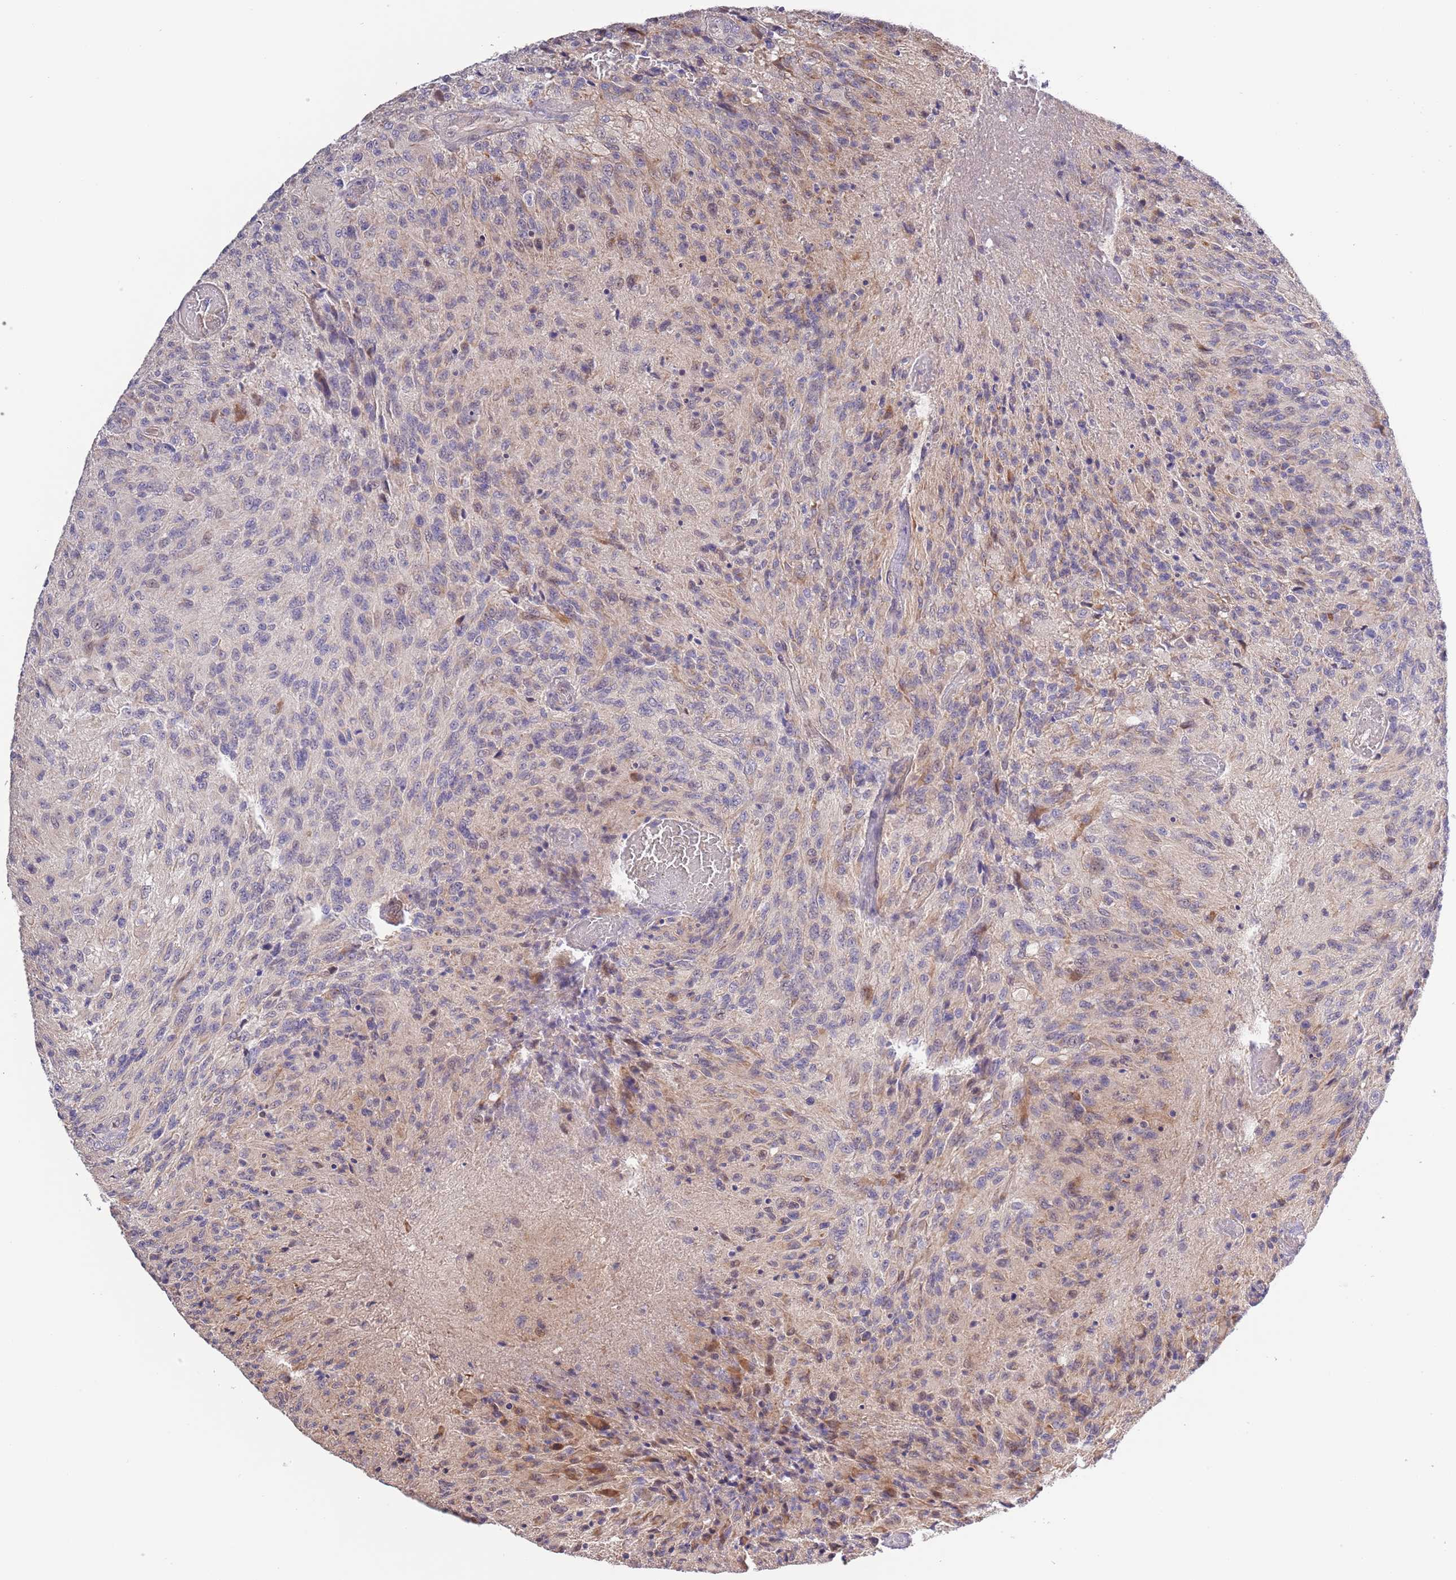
{"staining": {"intensity": "moderate", "quantity": "<25%", "location": "cytoplasmic/membranous"}, "tissue": "glioma", "cell_type": "Tumor cells", "image_type": "cancer", "snomed": [{"axis": "morphology", "description": "Normal tissue, NOS"}, {"axis": "morphology", "description": "Glioma, malignant, High grade"}, {"axis": "topography", "description": "Cerebral cortex"}], "caption": "Brown immunohistochemical staining in malignant high-grade glioma exhibits moderate cytoplasmic/membranous expression in about <25% of tumor cells. (IHC, brightfield microscopy, high magnification).", "gene": "LIPJ", "patient": {"sex": "male", "age": 56}}